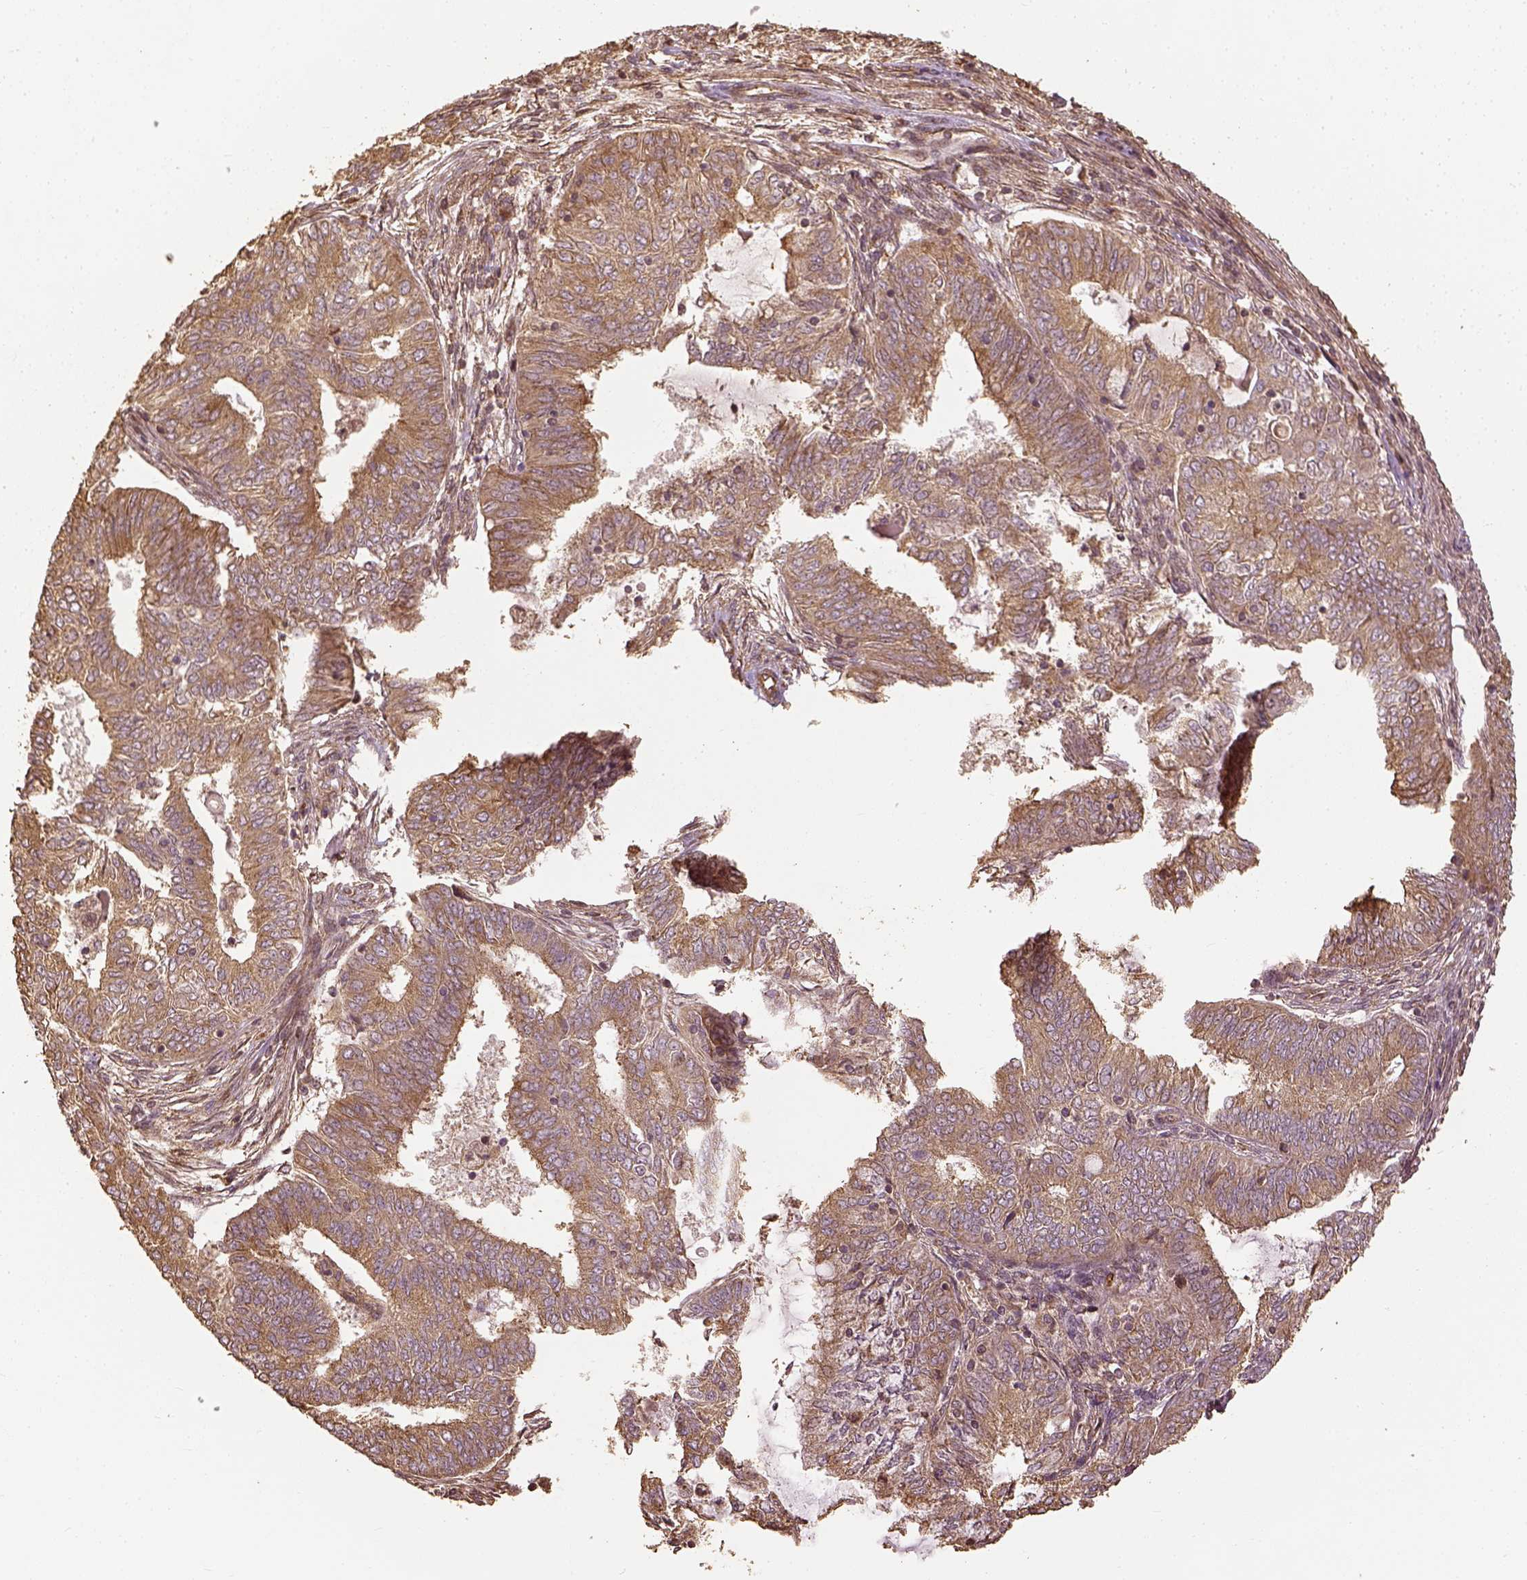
{"staining": {"intensity": "moderate", "quantity": "25%-75%", "location": "cytoplasmic/membranous"}, "tissue": "endometrial cancer", "cell_type": "Tumor cells", "image_type": "cancer", "snomed": [{"axis": "morphology", "description": "Adenocarcinoma, NOS"}, {"axis": "topography", "description": "Endometrium"}], "caption": "Endometrial adenocarcinoma stained with DAB (3,3'-diaminobenzidine) IHC exhibits medium levels of moderate cytoplasmic/membranous staining in approximately 25%-75% of tumor cells. (Brightfield microscopy of DAB IHC at high magnification).", "gene": "VEGFA", "patient": {"sex": "female", "age": 62}}